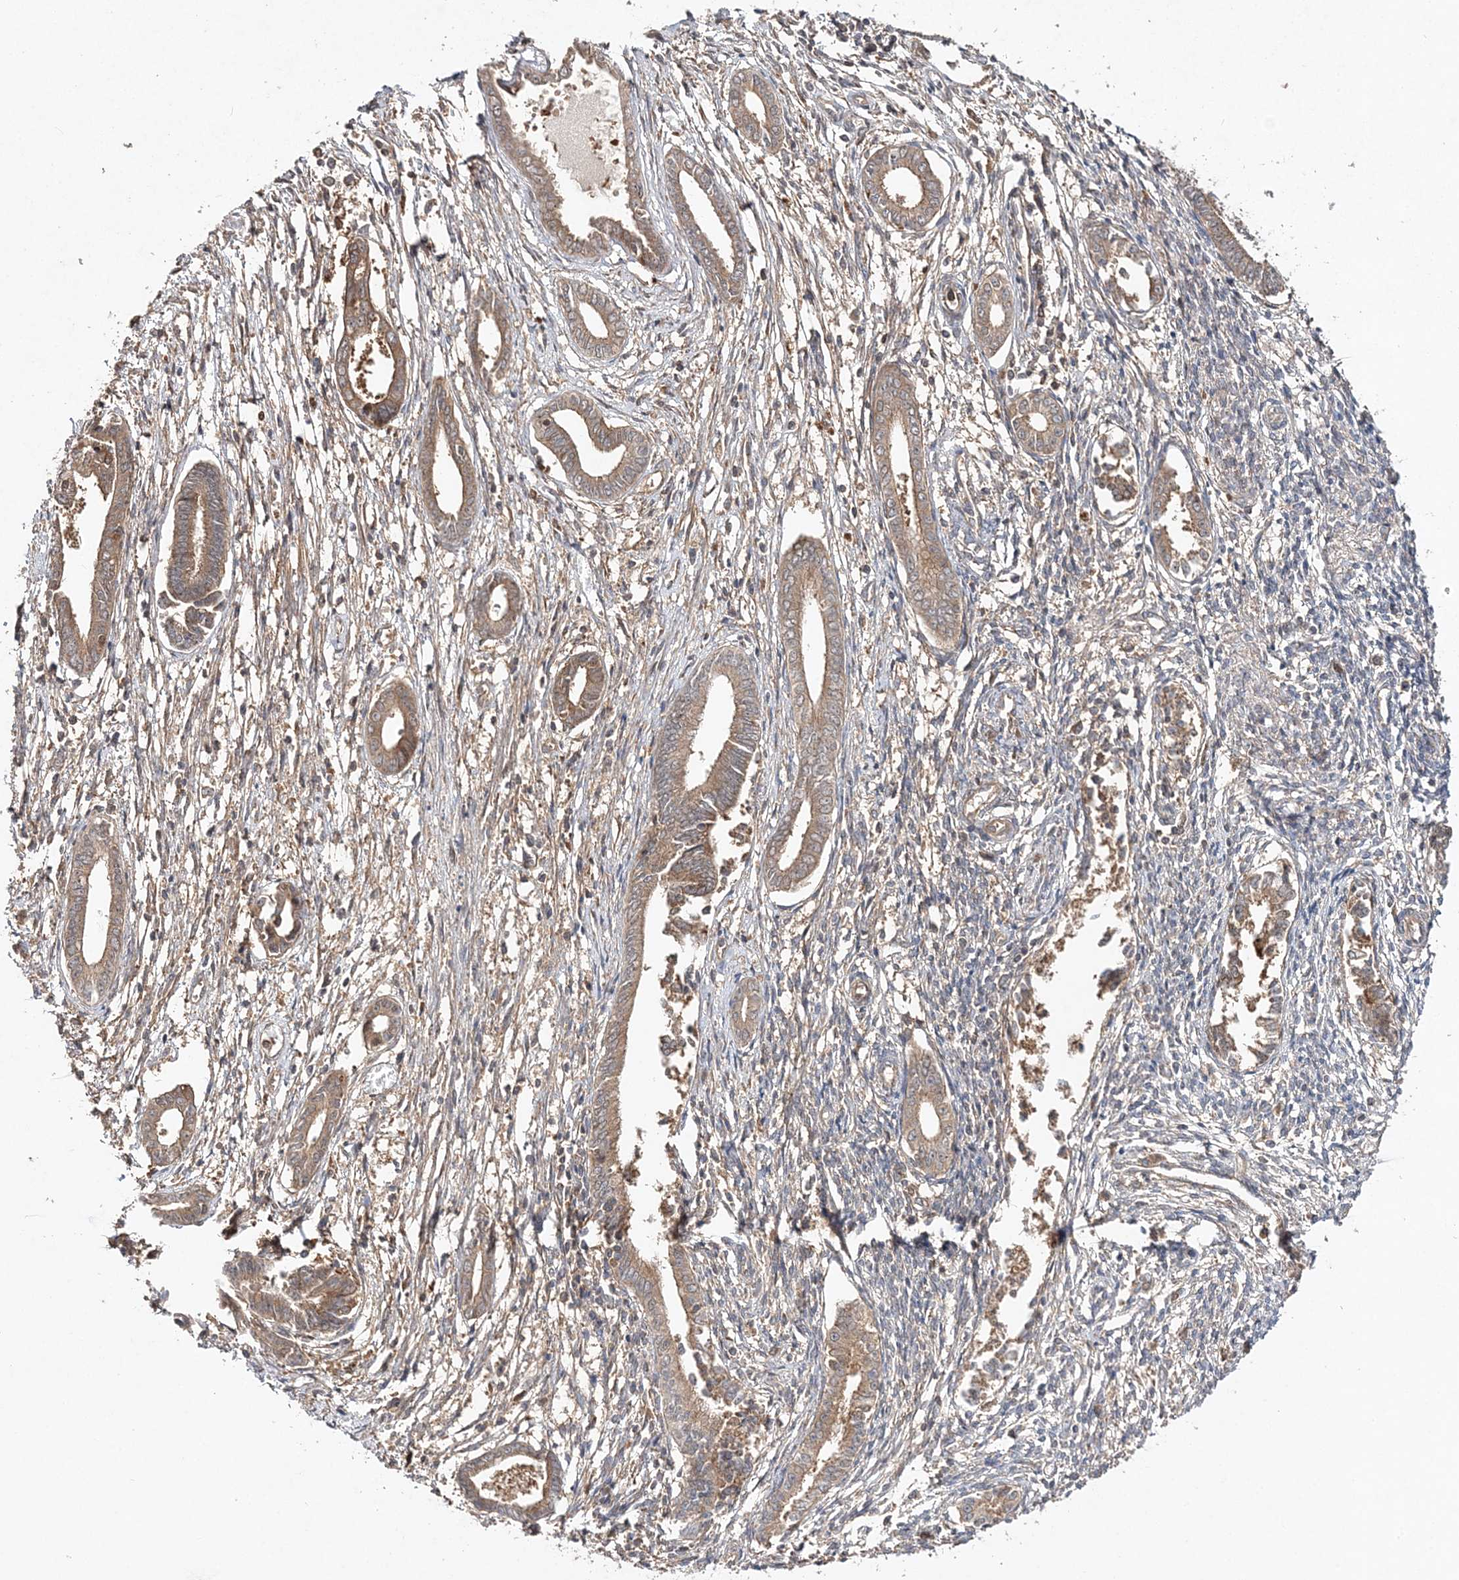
{"staining": {"intensity": "weak", "quantity": "<25%", "location": "cytoplasmic/membranous"}, "tissue": "endometrium", "cell_type": "Cells in endometrial stroma", "image_type": "normal", "snomed": [{"axis": "morphology", "description": "Normal tissue, NOS"}, {"axis": "topography", "description": "Endometrium"}], "caption": "Immunohistochemistry of benign human endometrium demonstrates no expression in cells in endometrial stroma. (DAB immunohistochemistry (IHC) visualized using brightfield microscopy, high magnification).", "gene": "TMEM9B", "patient": {"sex": "female", "age": 56}}